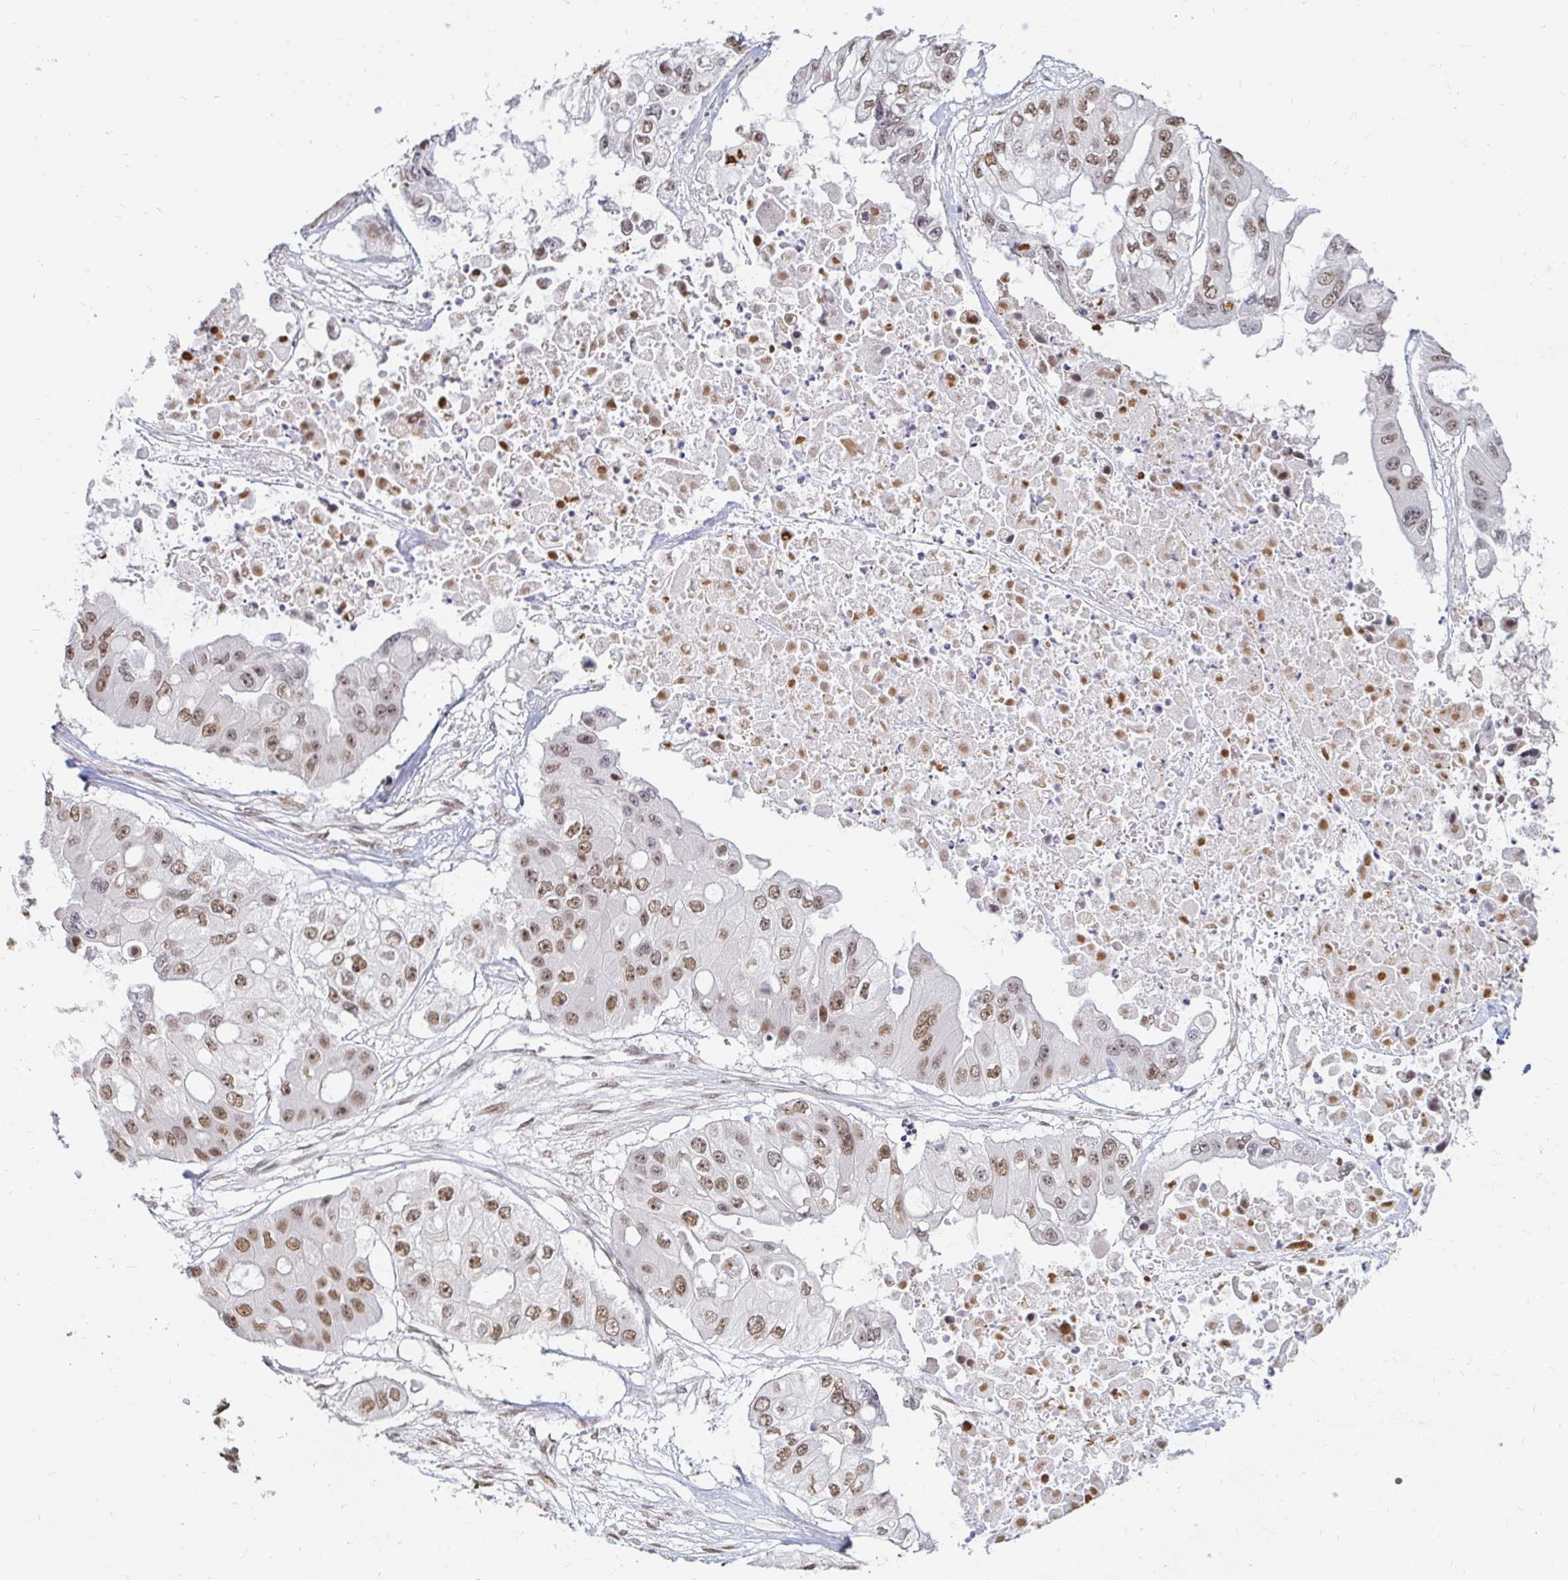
{"staining": {"intensity": "moderate", "quantity": ">75%", "location": "nuclear"}, "tissue": "ovarian cancer", "cell_type": "Tumor cells", "image_type": "cancer", "snomed": [{"axis": "morphology", "description": "Cystadenocarcinoma, serous, NOS"}, {"axis": "topography", "description": "Ovary"}], "caption": "Brown immunohistochemical staining in human ovarian cancer (serous cystadenocarcinoma) displays moderate nuclear expression in approximately >75% of tumor cells. The staining is performed using DAB brown chromogen to label protein expression. The nuclei are counter-stained blue using hematoxylin.", "gene": "HNRNPU", "patient": {"sex": "female", "age": 56}}